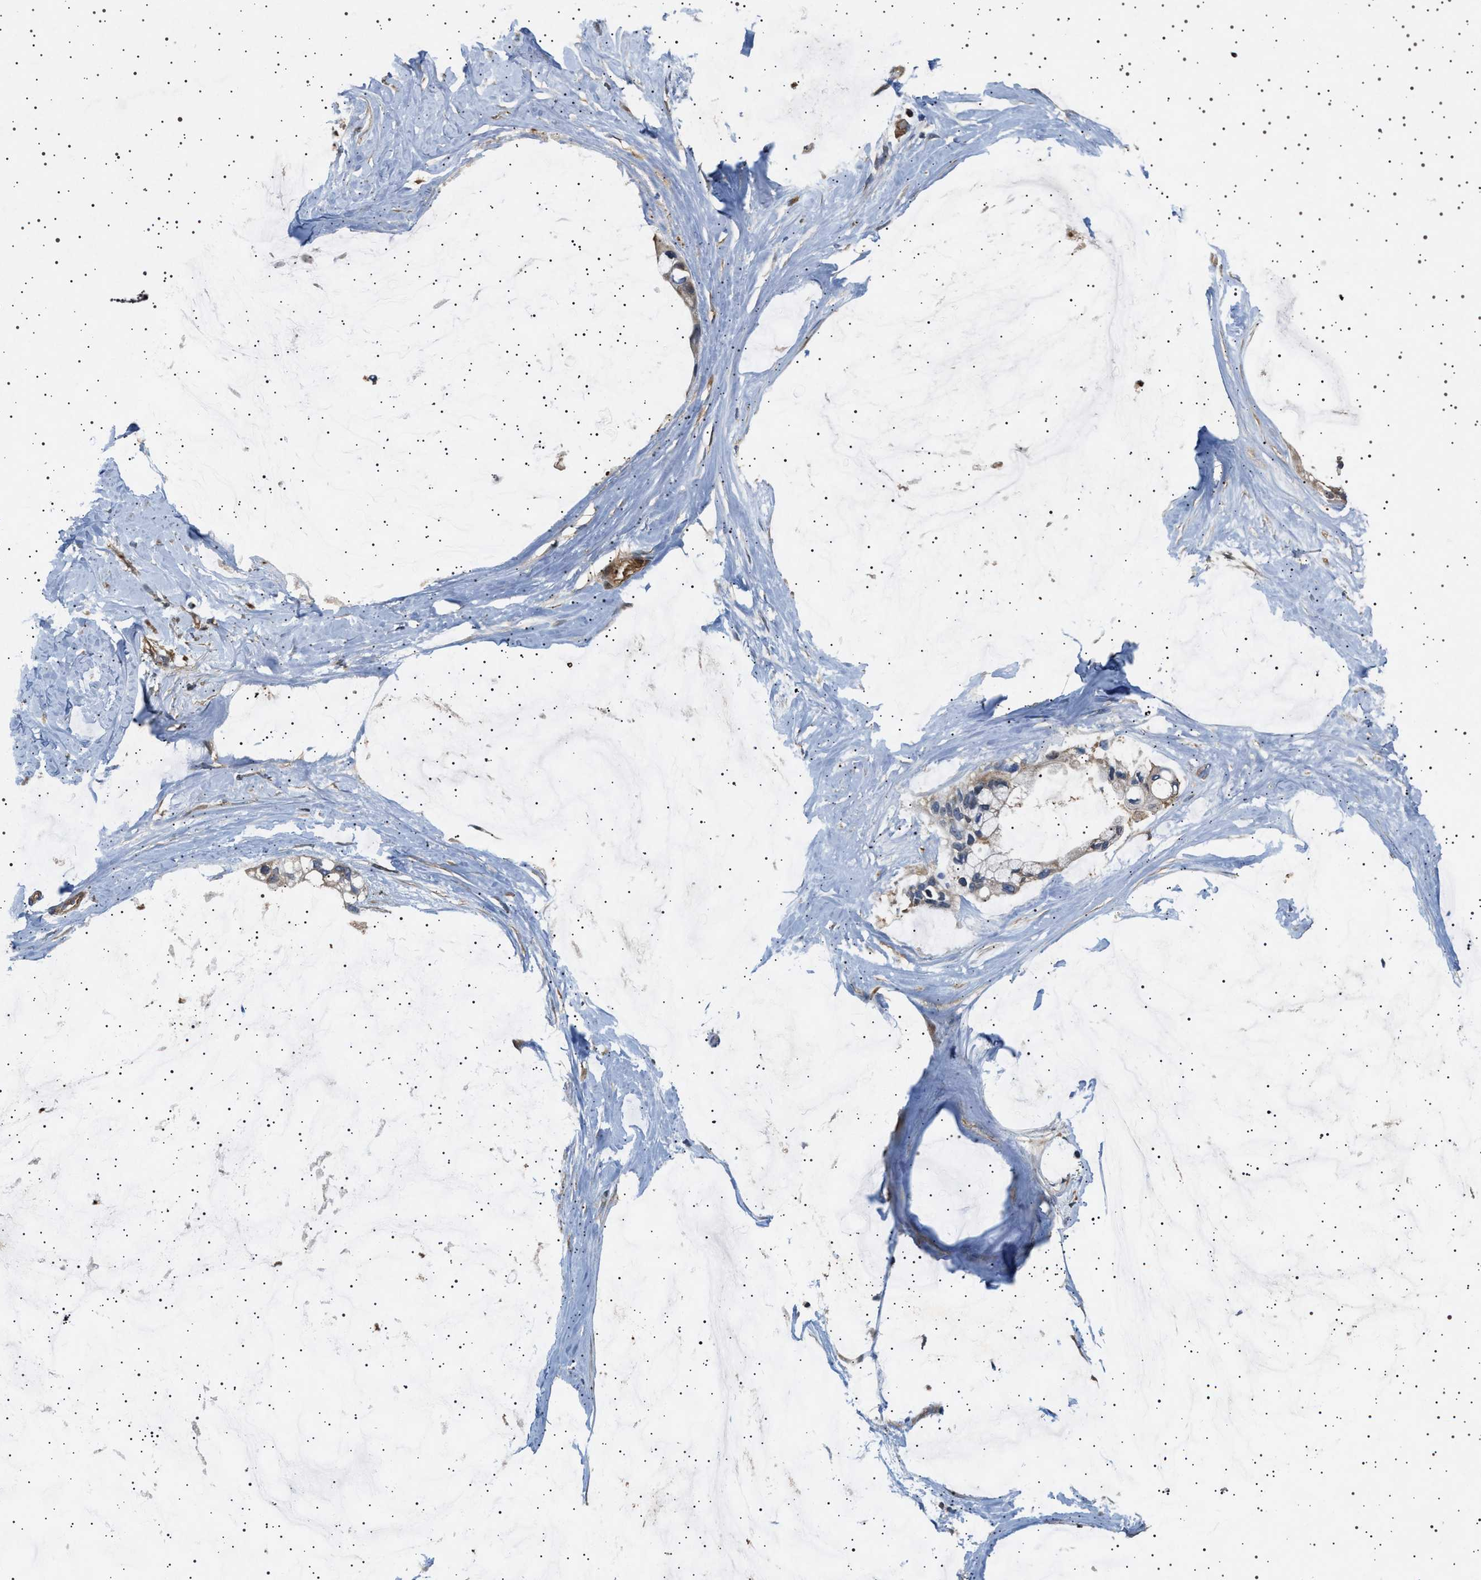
{"staining": {"intensity": "weak", "quantity": "<25%", "location": "cytoplasmic/membranous"}, "tissue": "ovarian cancer", "cell_type": "Tumor cells", "image_type": "cancer", "snomed": [{"axis": "morphology", "description": "Cystadenocarcinoma, mucinous, NOS"}, {"axis": "topography", "description": "Ovary"}], "caption": "Tumor cells are negative for protein expression in human ovarian mucinous cystadenocarcinoma. The staining is performed using DAB (3,3'-diaminobenzidine) brown chromogen with nuclei counter-stained in using hematoxylin.", "gene": "FICD", "patient": {"sex": "female", "age": 39}}